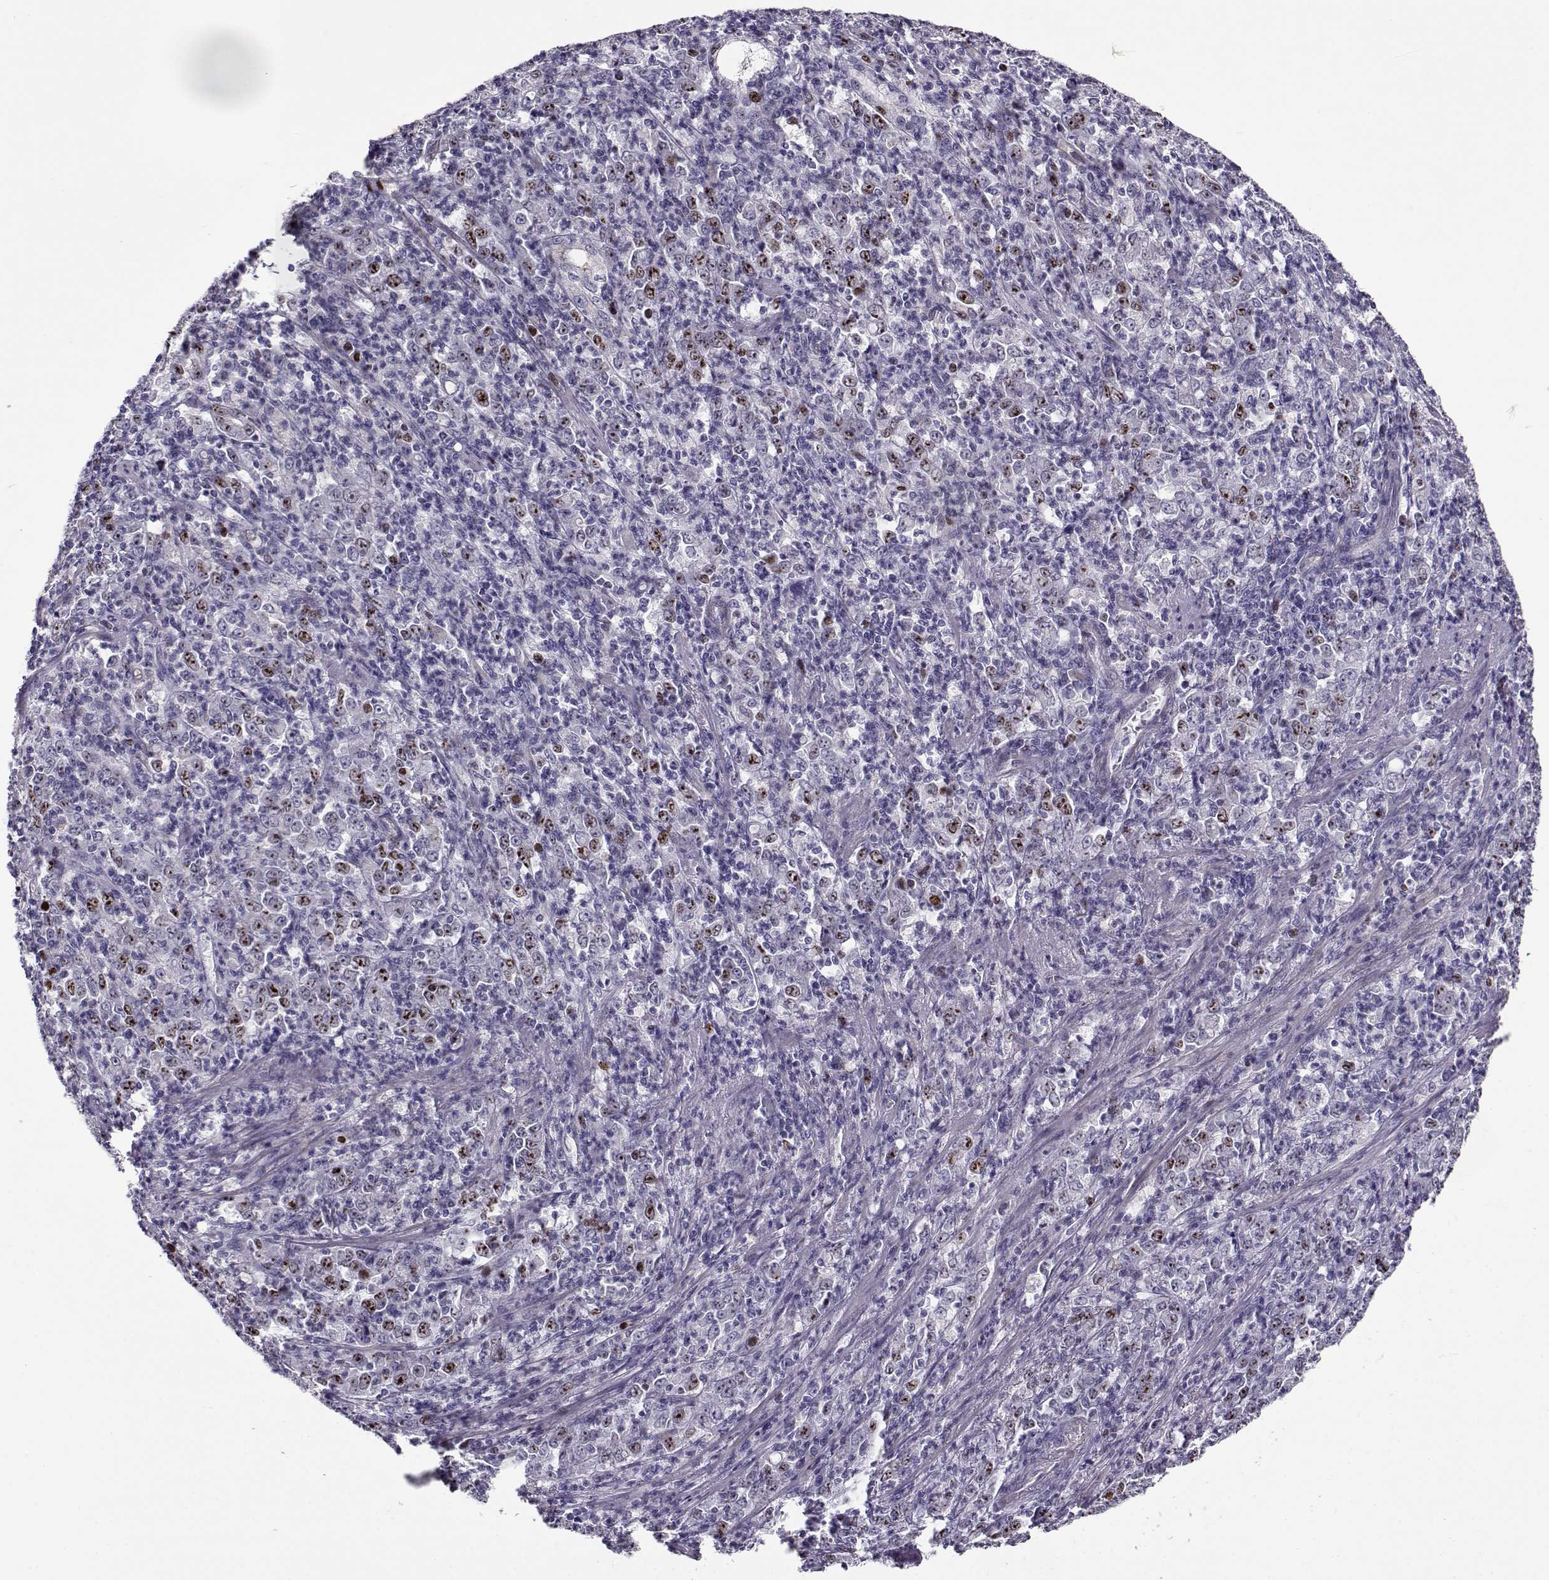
{"staining": {"intensity": "moderate", "quantity": "<25%", "location": "nuclear"}, "tissue": "stomach cancer", "cell_type": "Tumor cells", "image_type": "cancer", "snomed": [{"axis": "morphology", "description": "Adenocarcinoma, NOS"}, {"axis": "topography", "description": "Stomach, lower"}], "caption": "Immunohistochemical staining of human stomach adenocarcinoma displays low levels of moderate nuclear protein staining in about <25% of tumor cells.", "gene": "NPW", "patient": {"sex": "female", "age": 71}}